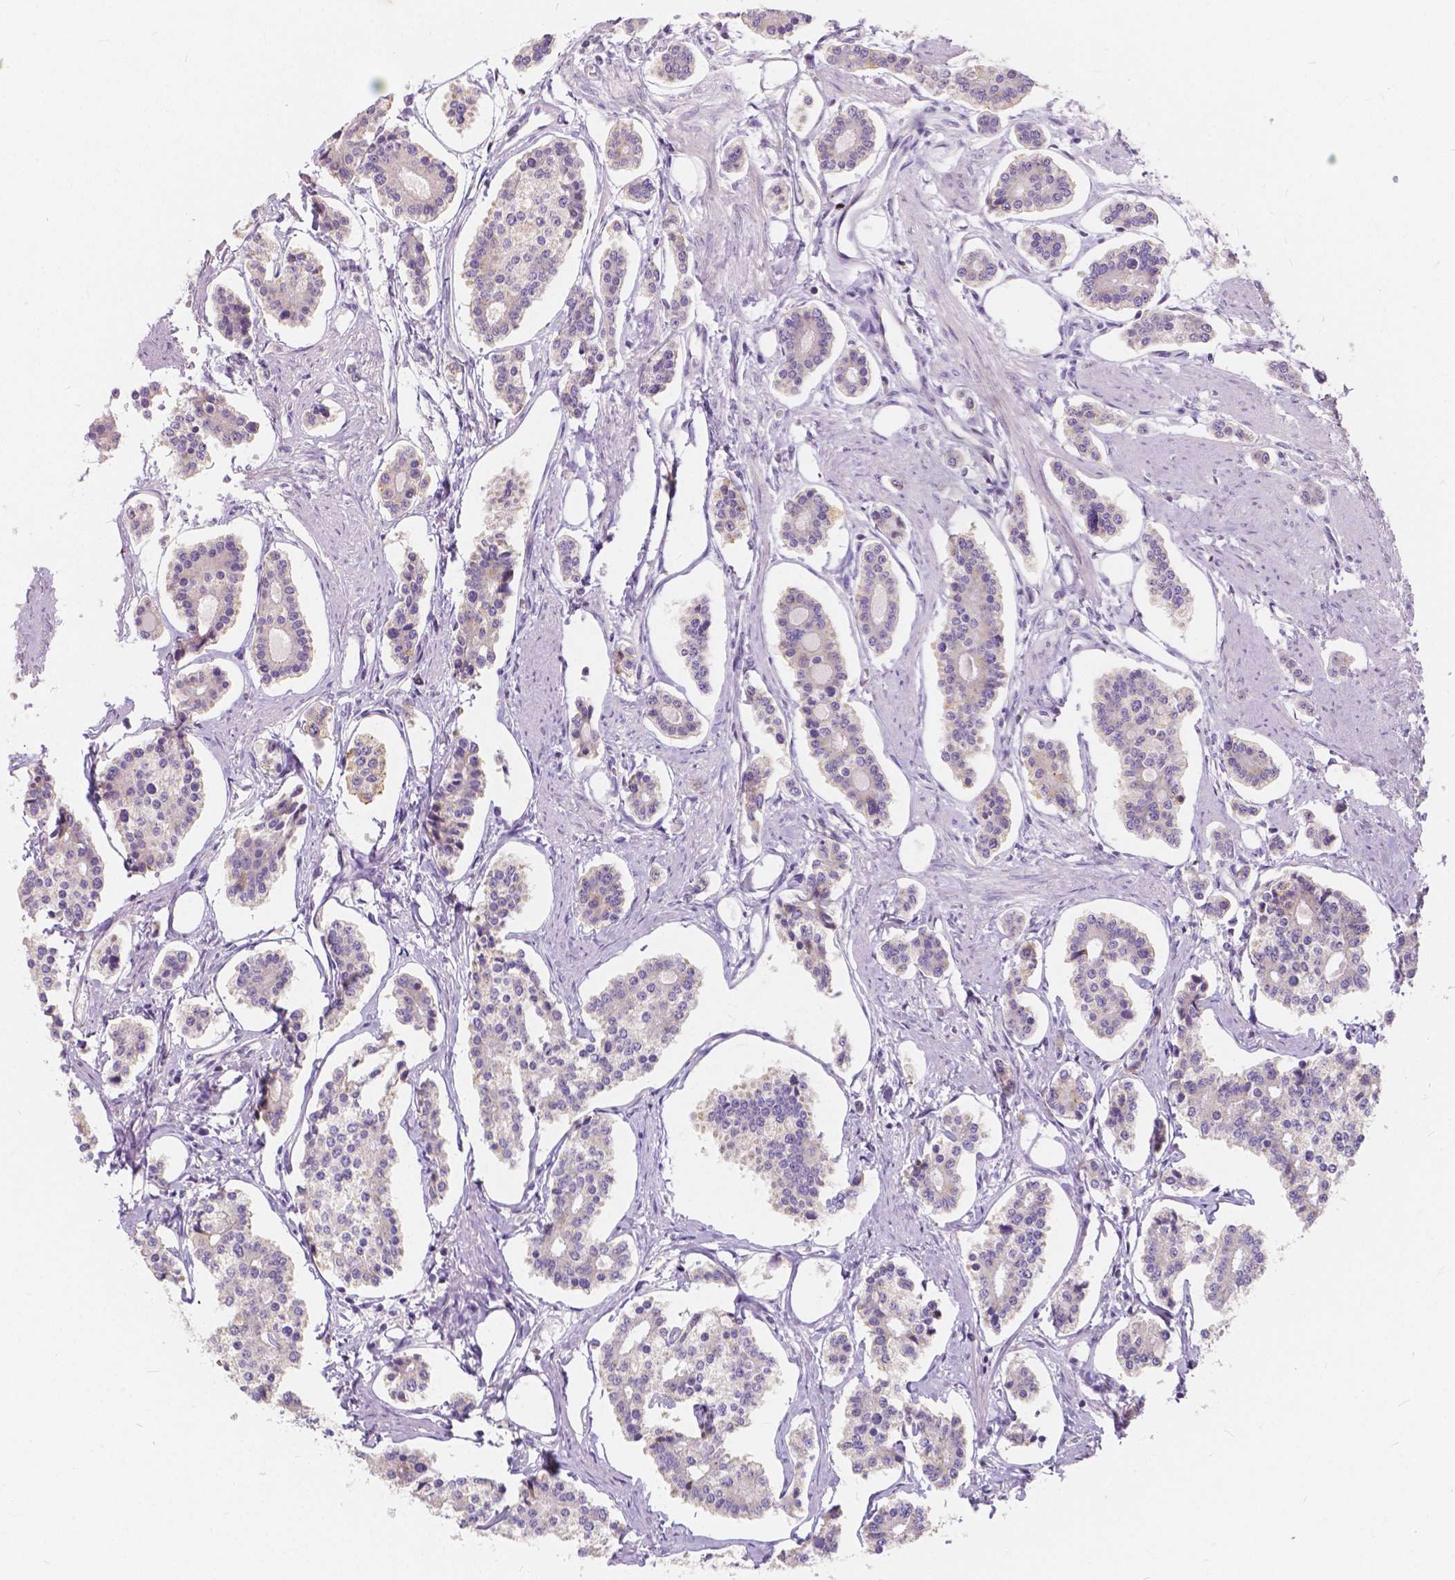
{"staining": {"intensity": "negative", "quantity": "none", "location": "none"}, "tissue": "carcinoid", "cell_type": "Tumor cells", "image_type": "cancer", "snomed": [{"axis": "morphology", "description": "Carcinoid, malignant, NOS"}, {"axis": "topography", "description": "Small intestine"}], "caption": "Immunohistochemistry histopathology image of neoplastic tissue: carcinoid (malignant) stained with DAB demonstrates no significant protein positivity in tumor cells.", "gene": "RNF186", "patient": {"sex": "female", "age": 65}}